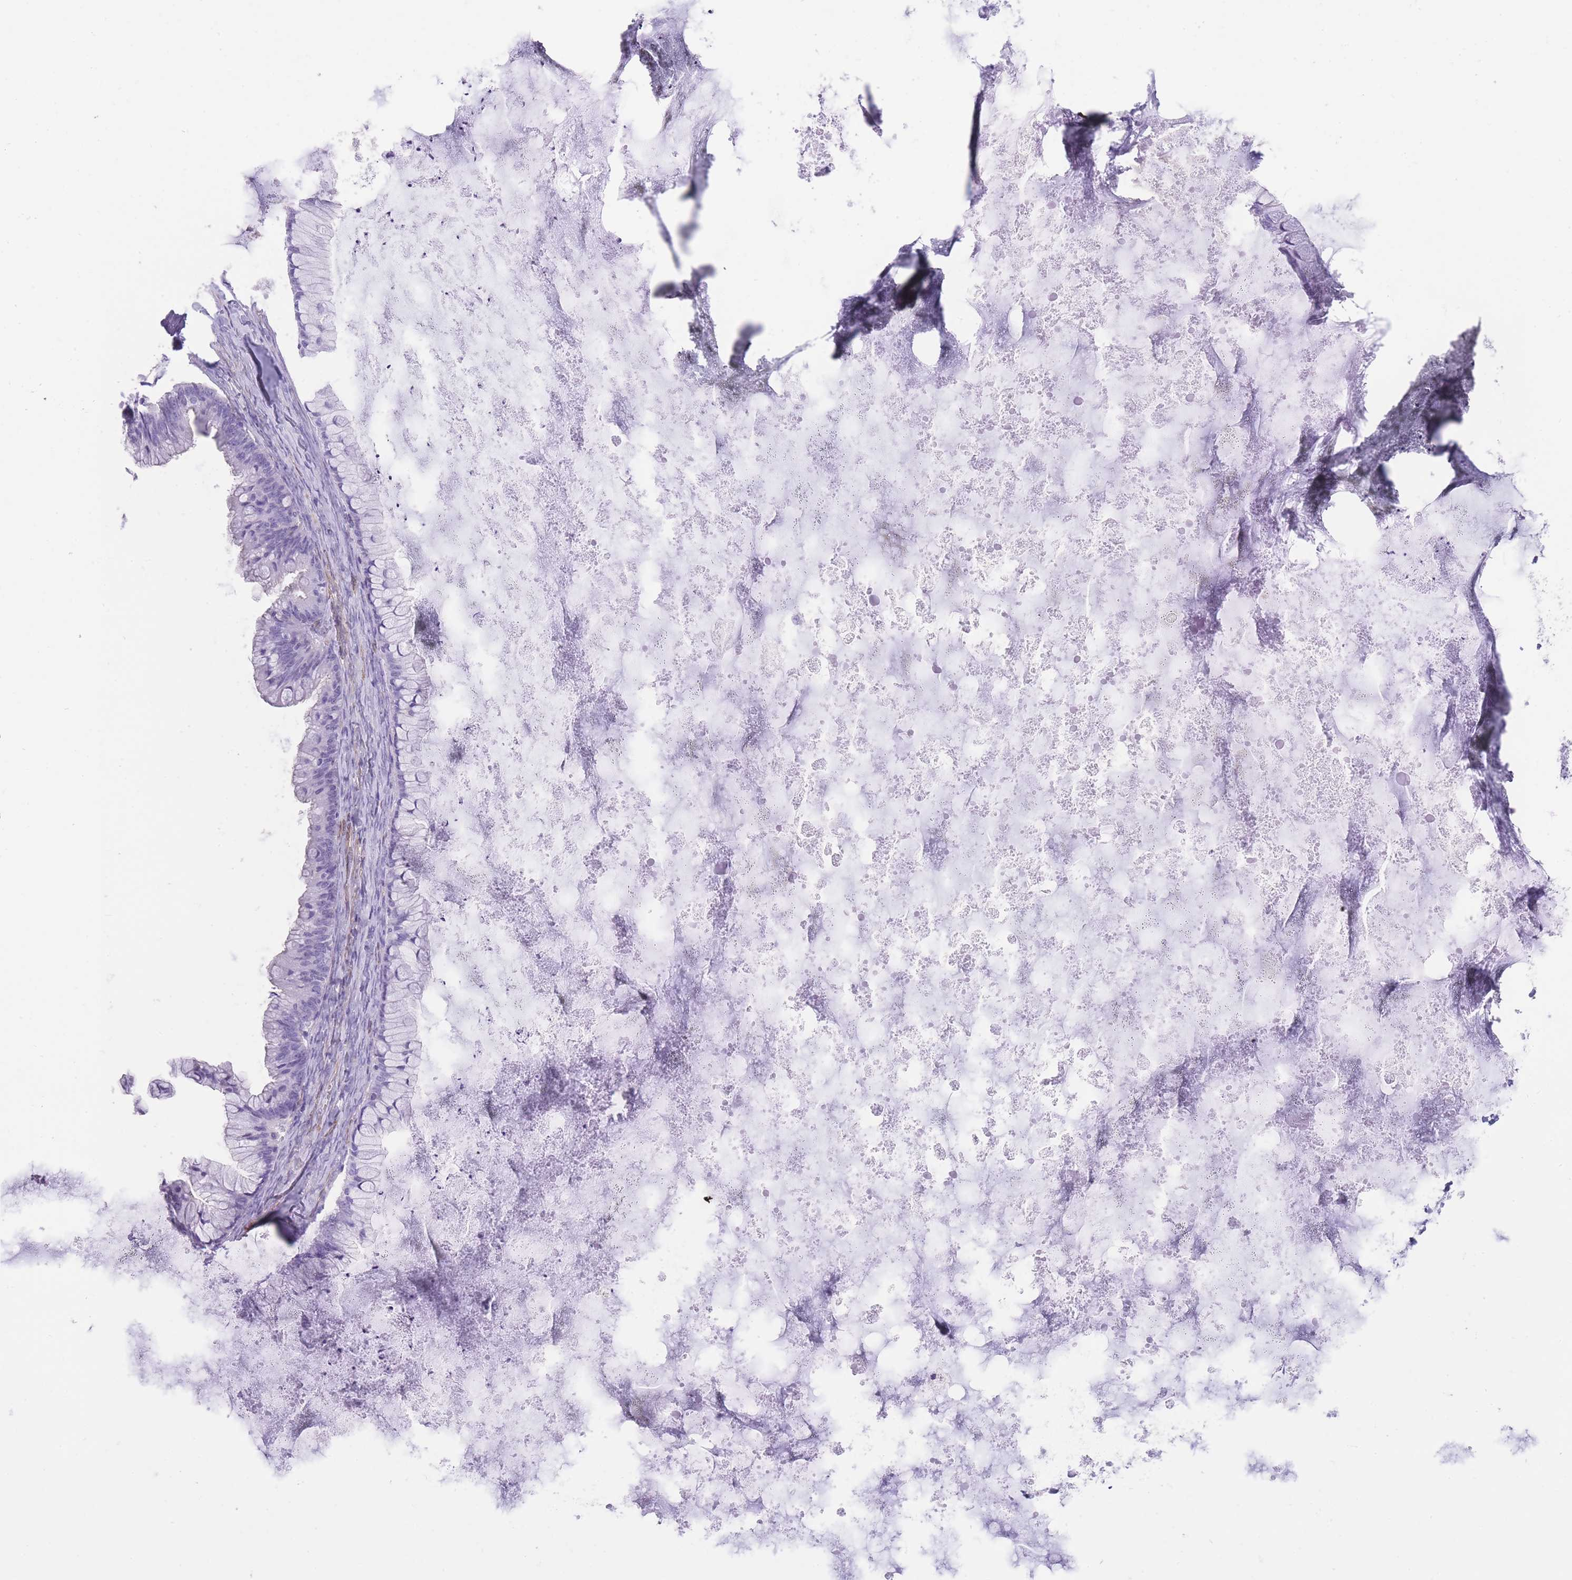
{"staining": {"intensity": "negative", "quantity": "none", "location": "none"}, "tissue": "ovarian cancer", "cell_type": "Tumor cells", "image_type": "cancer", "snomed": [{"axis": "morphology", "description": "Cystadenocarcinoma, mucinous, NOS"}, {"axis": "topography", "description": "Ovary"}], "caption": "Immunohistochemistry (IHC) micrograph of neoplastic tissue: human ovarian mucinous cystadenocarcinoma stained with DAB demonstrates no significant protein positivity in tumor cells.", "gene": "OR11H12", "patient": {"sex": "female", "age": 35}}